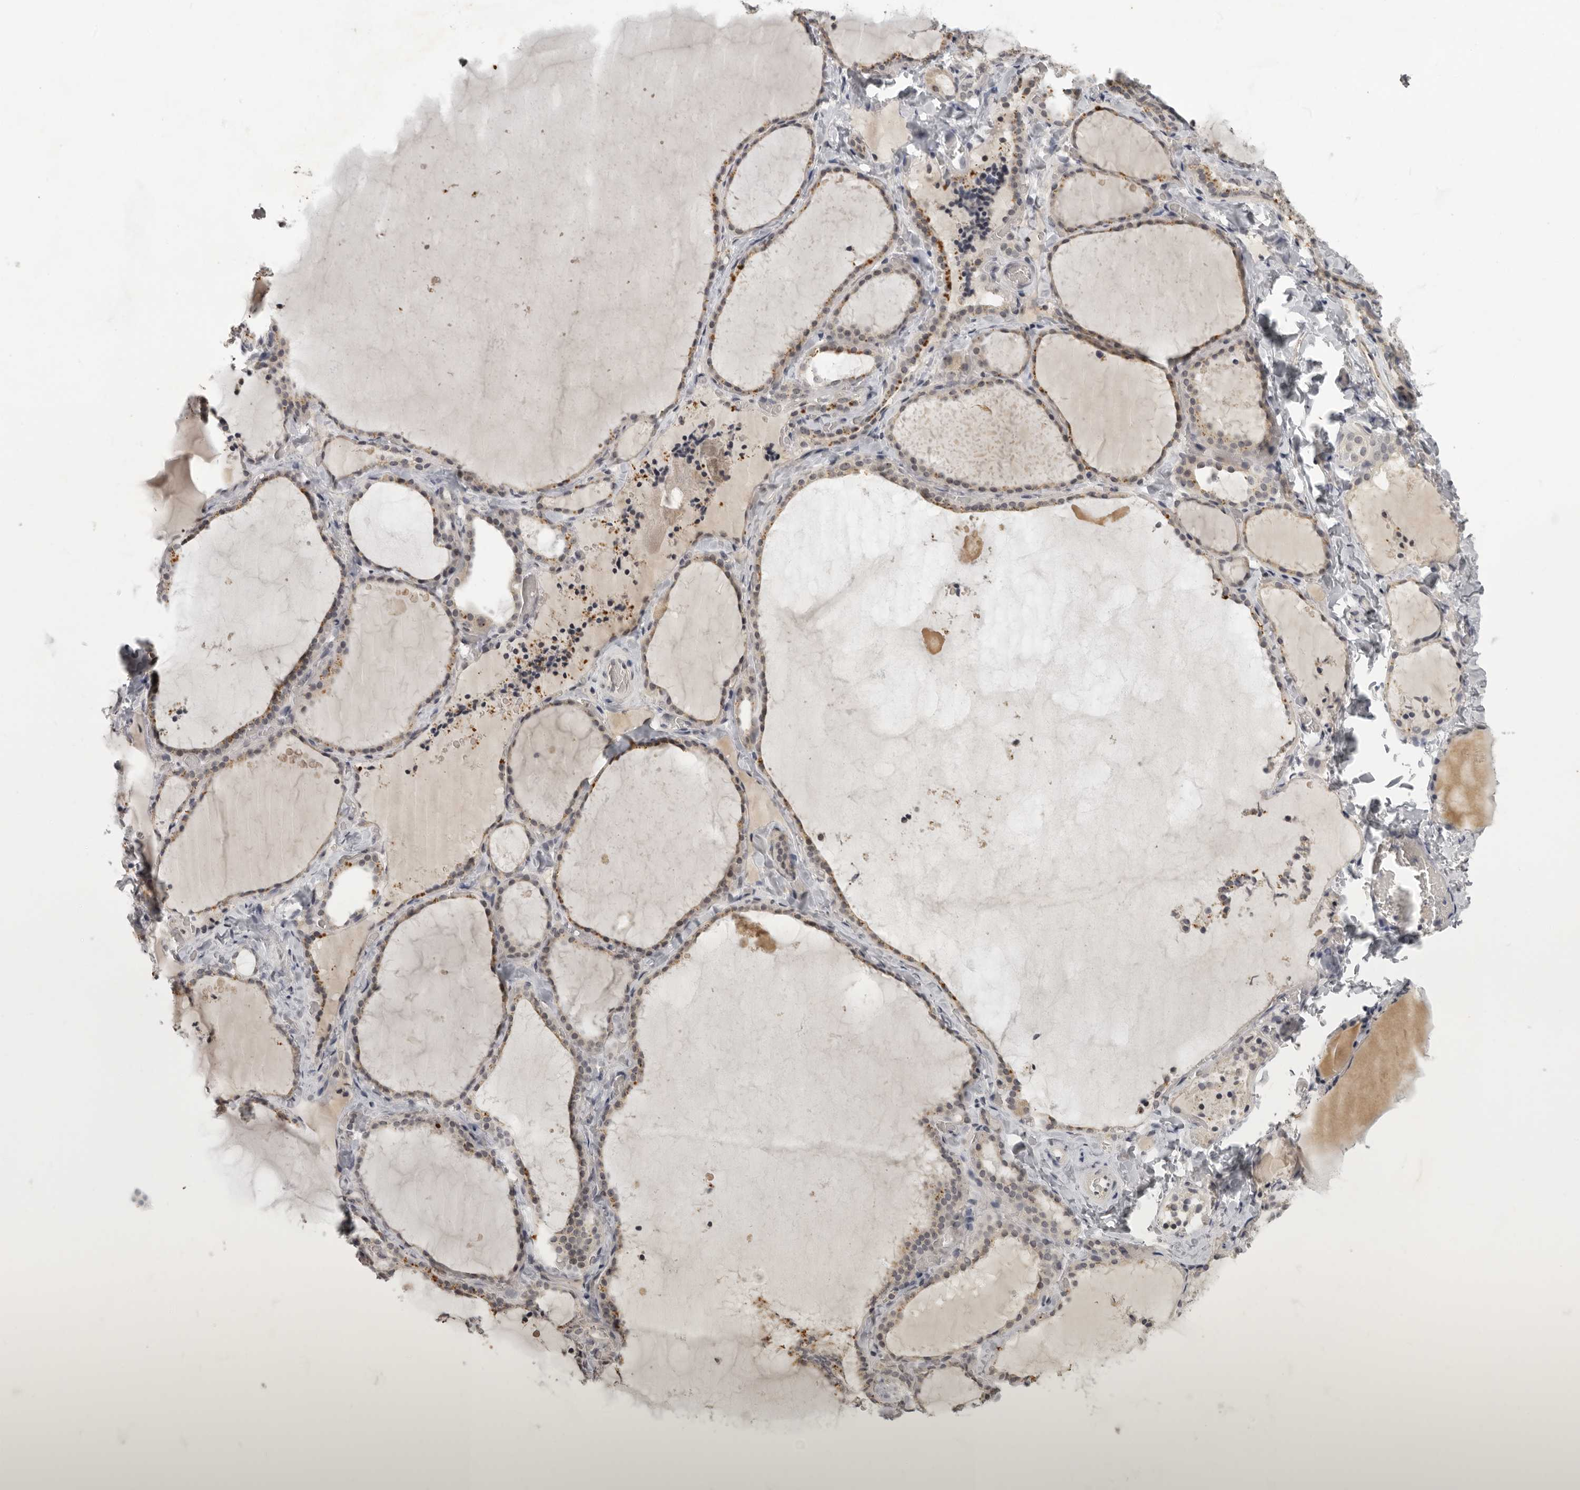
{"staining": {"intensity": "weak", "quantity": "25%-75%", "location": "cytoplasmic/membranous"}, "tissue": "thyroid gland", "cell_type": "Glandular cells", "image_type": "normal", "snomed": [{"axis": "morphology", "description": "Normal tissue, NOS"}, {"axis": "topography", "description": "Thyroid gland"}], "caption": "Immunohistochemical staining of benign thyroid gland displays 25%-75% levels of weak cytoplasmic/membranous protein expression in approximately 25%-75% of glandular cells. The staining is performed using DAB (3,3'-diaminobenzidine) brown chromogen to label protein expression. The nuclei are counter-stained blue using hematoxylin.", "gene": "MRTO4", "patient": {"sex": "female", "age": 22}}